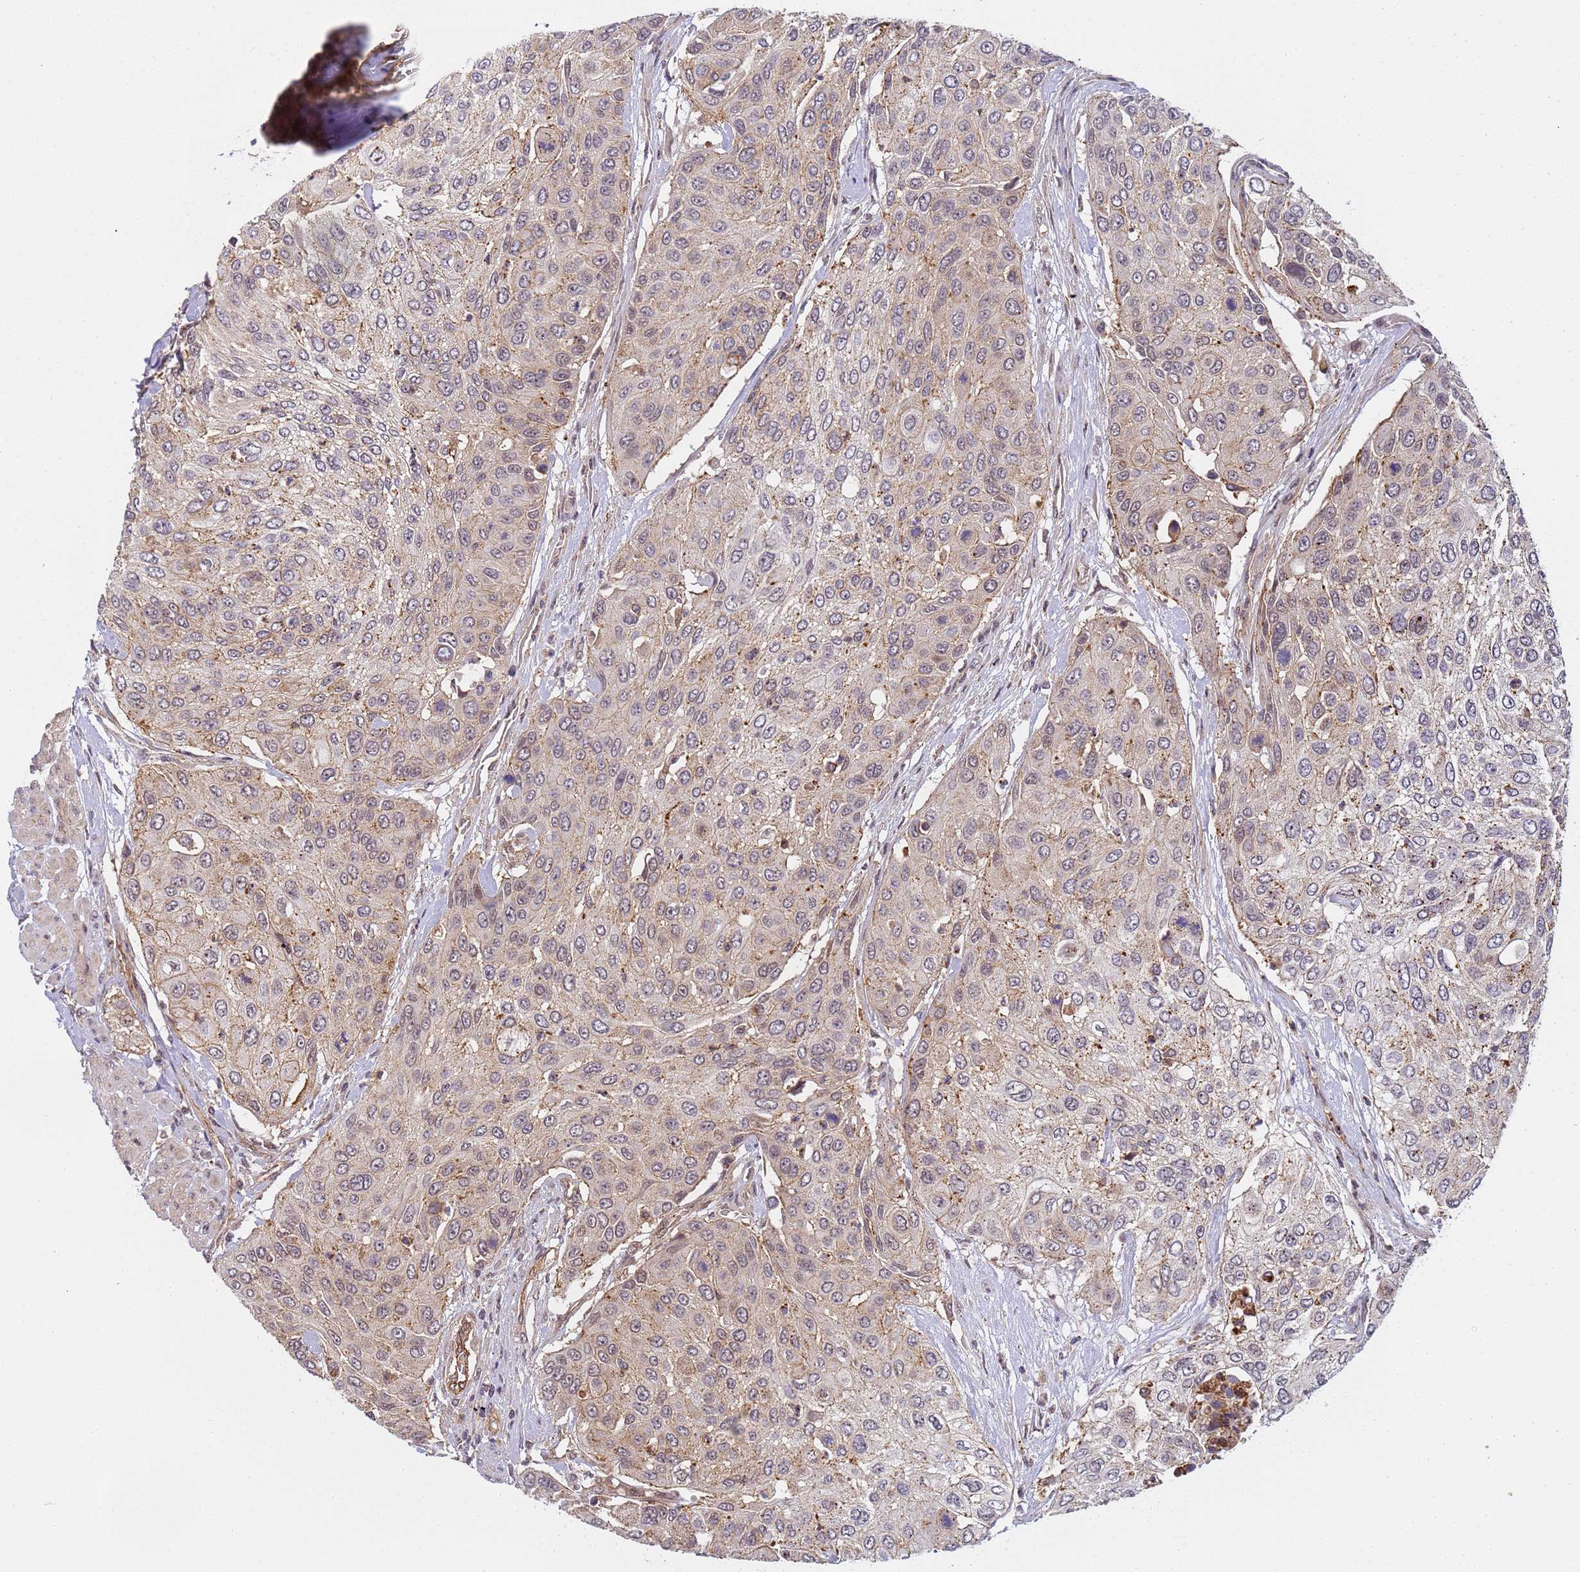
{"staining": {"intensity": "weak", "quantity": "<25%", "location": "cytoplasmic/membranous"}, "tissue": "urothelial cancer", "cell_type": "Tumor cells", "image_type": "cancer", "snomed": [{"axis": "morphology", "description": "Urothelial carcinoma, High grade"}, {"axis": "topography", "description": "Urinary bladder"}], "caption": "There is no significant positivity in tumor cells of urothelial carcinoma (high-grade). (Stains: DAB immunohistochemistry (IHC) with hematoxylin counter stain, Microscopy: brightfield microscopy at high magnification).", "gene": "EMC2", "patient": {"sex": "female", "age": 79}}